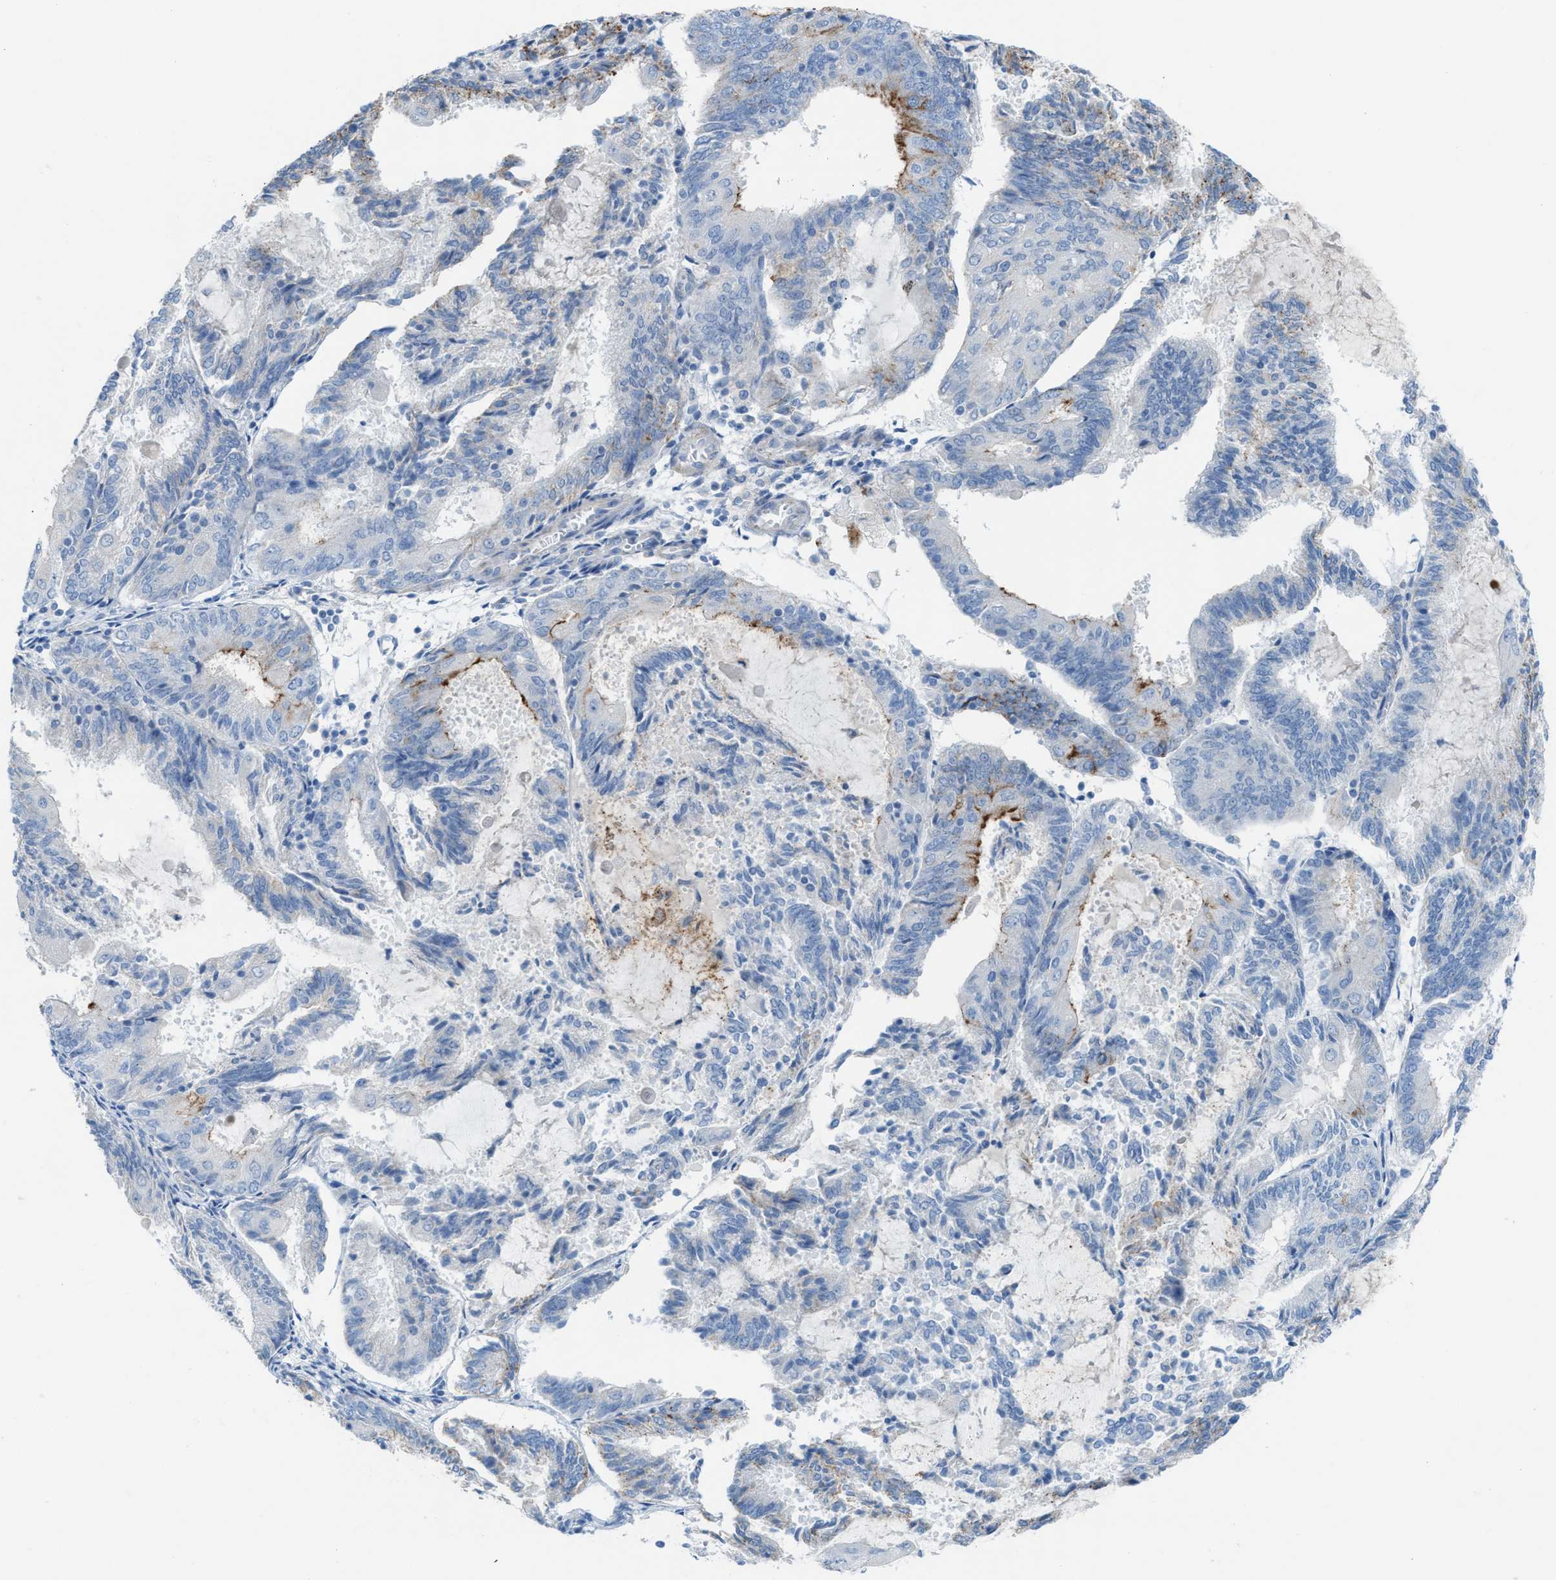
{"staining": {"intensity": "moderate", "quantity": "<25%", "location": "cytoplasmic/membranous"}, "tissue": "endometrial cancer", "cell_type": "Tumor cells", "image_type": "cancer", "snomed": [{"axis": "morphology", "description": "Adenocarcinoma, NOS"}, {"axis": "topography", "description": "Endometrium"}], "caption": "Protein expression analysis of human endometrial cancer reveals moderate cytoplasmic/membranous expression in approximately <25% of tumor cells. Using DAB (brown) and hematoxylin (blue) stains, captured at high magnification using brightfield microscopy.", "gene": "ASPA", "patient": {"sex": "female", "age": 81}}